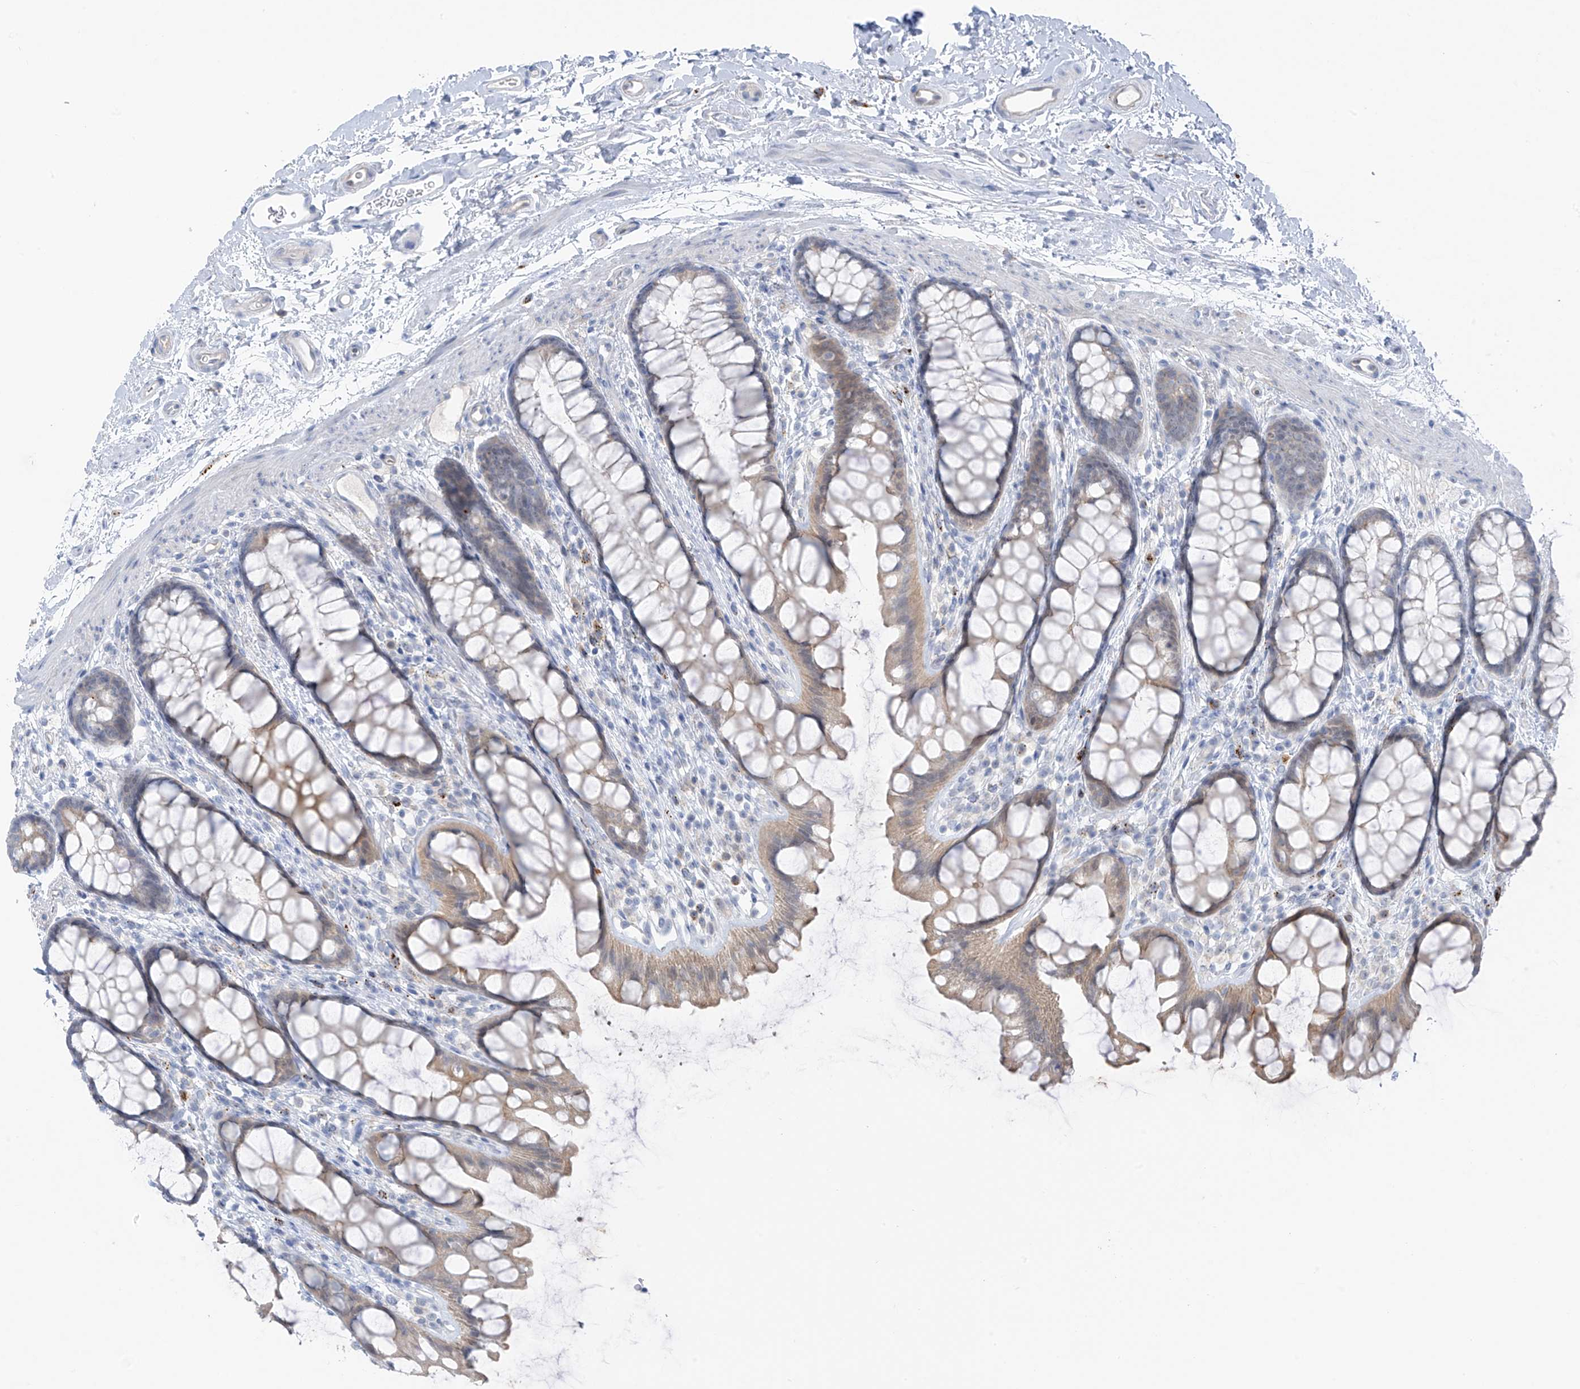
{"staining": {"intensity": "weak", "quantity": "25%-75%", "location": "cytoplasmic/membranous"}, "tissue": "rectum", "cell_type": "Glandular cells", "image_type": "normal", "snomed": [{"axis": "morphology", "description": "Normal tissue, NOS"}, {"axis": "topography", "description": "Rectum"}], "caption": "A low amount of weak cytoplasmic/membranous positivity is seen in about 25%-75% of glandular cells in benign rectum. (brown staining indicates protein expression, while blue staining denotes nuclei).", "gene": "ZNF793", "patient": {"sex": "female", "age": 65}}